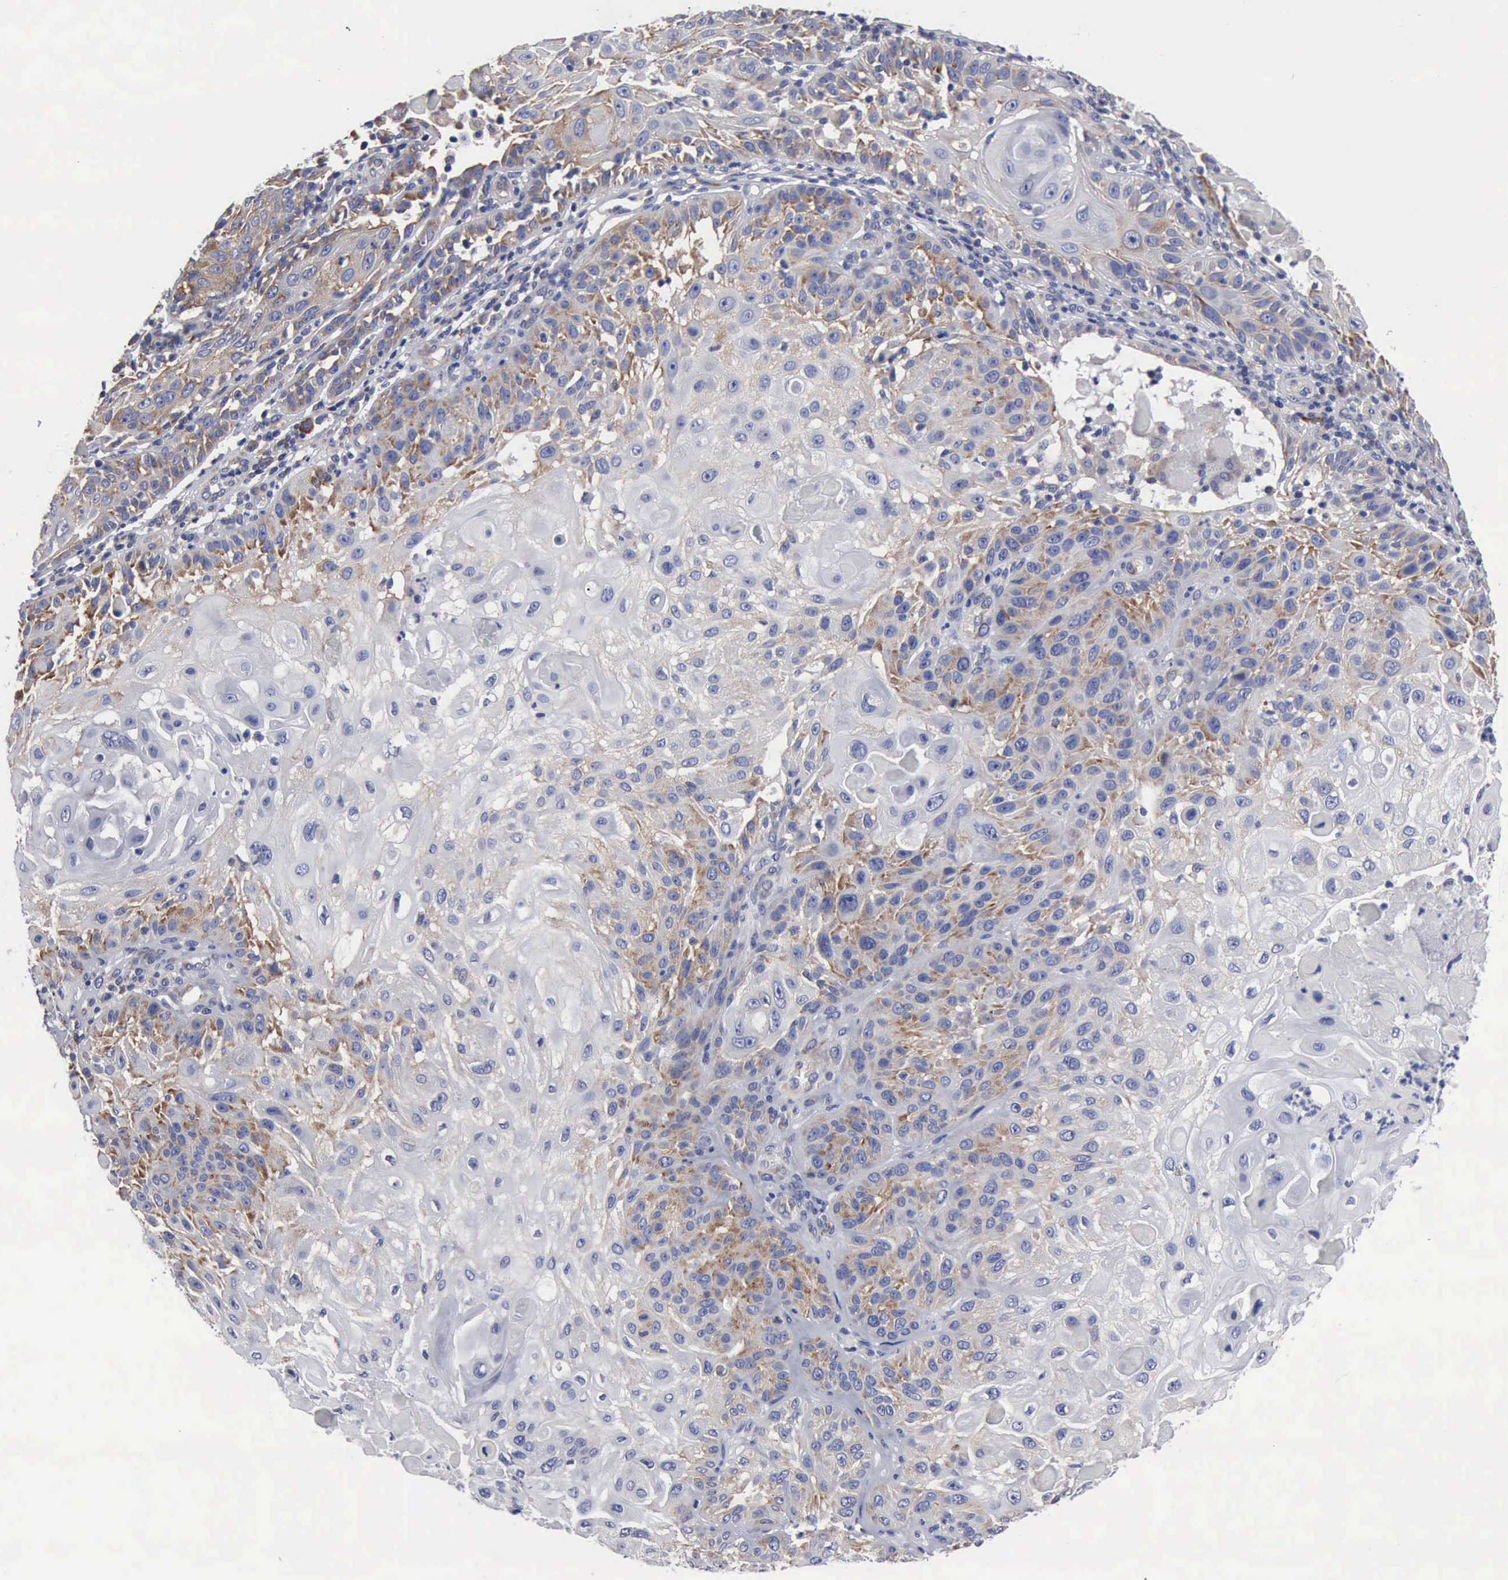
{"staining": {"intensity": "moderate", "quantity": "<25%", "location": "cytoplasmic/membranous"}, "tissue": "skin cancer", "cell_type": "Tumor cells", "image_type": "cancer", "snomed": [{"axis": "morphology", "description": "Squamous cell carcinoma, NOS"}, {"axis": "topography", "description": "Skin"}], "caption": "IHC staining of skin squamous cell carcinoma, which exhibits low levels of moderate cytoplasmic/membranous positivity in about <25% of tumor cells indicating moderate cytoplasmic/membranous protein staining. The staining was performed using DAB (3,3'-diaminobenzidine) (brown) for protein detection and nuclei were counterstained in hematoxylin (blue).", "gene": "TXLNG", "patient": {"sex": "female", "age": 89}}